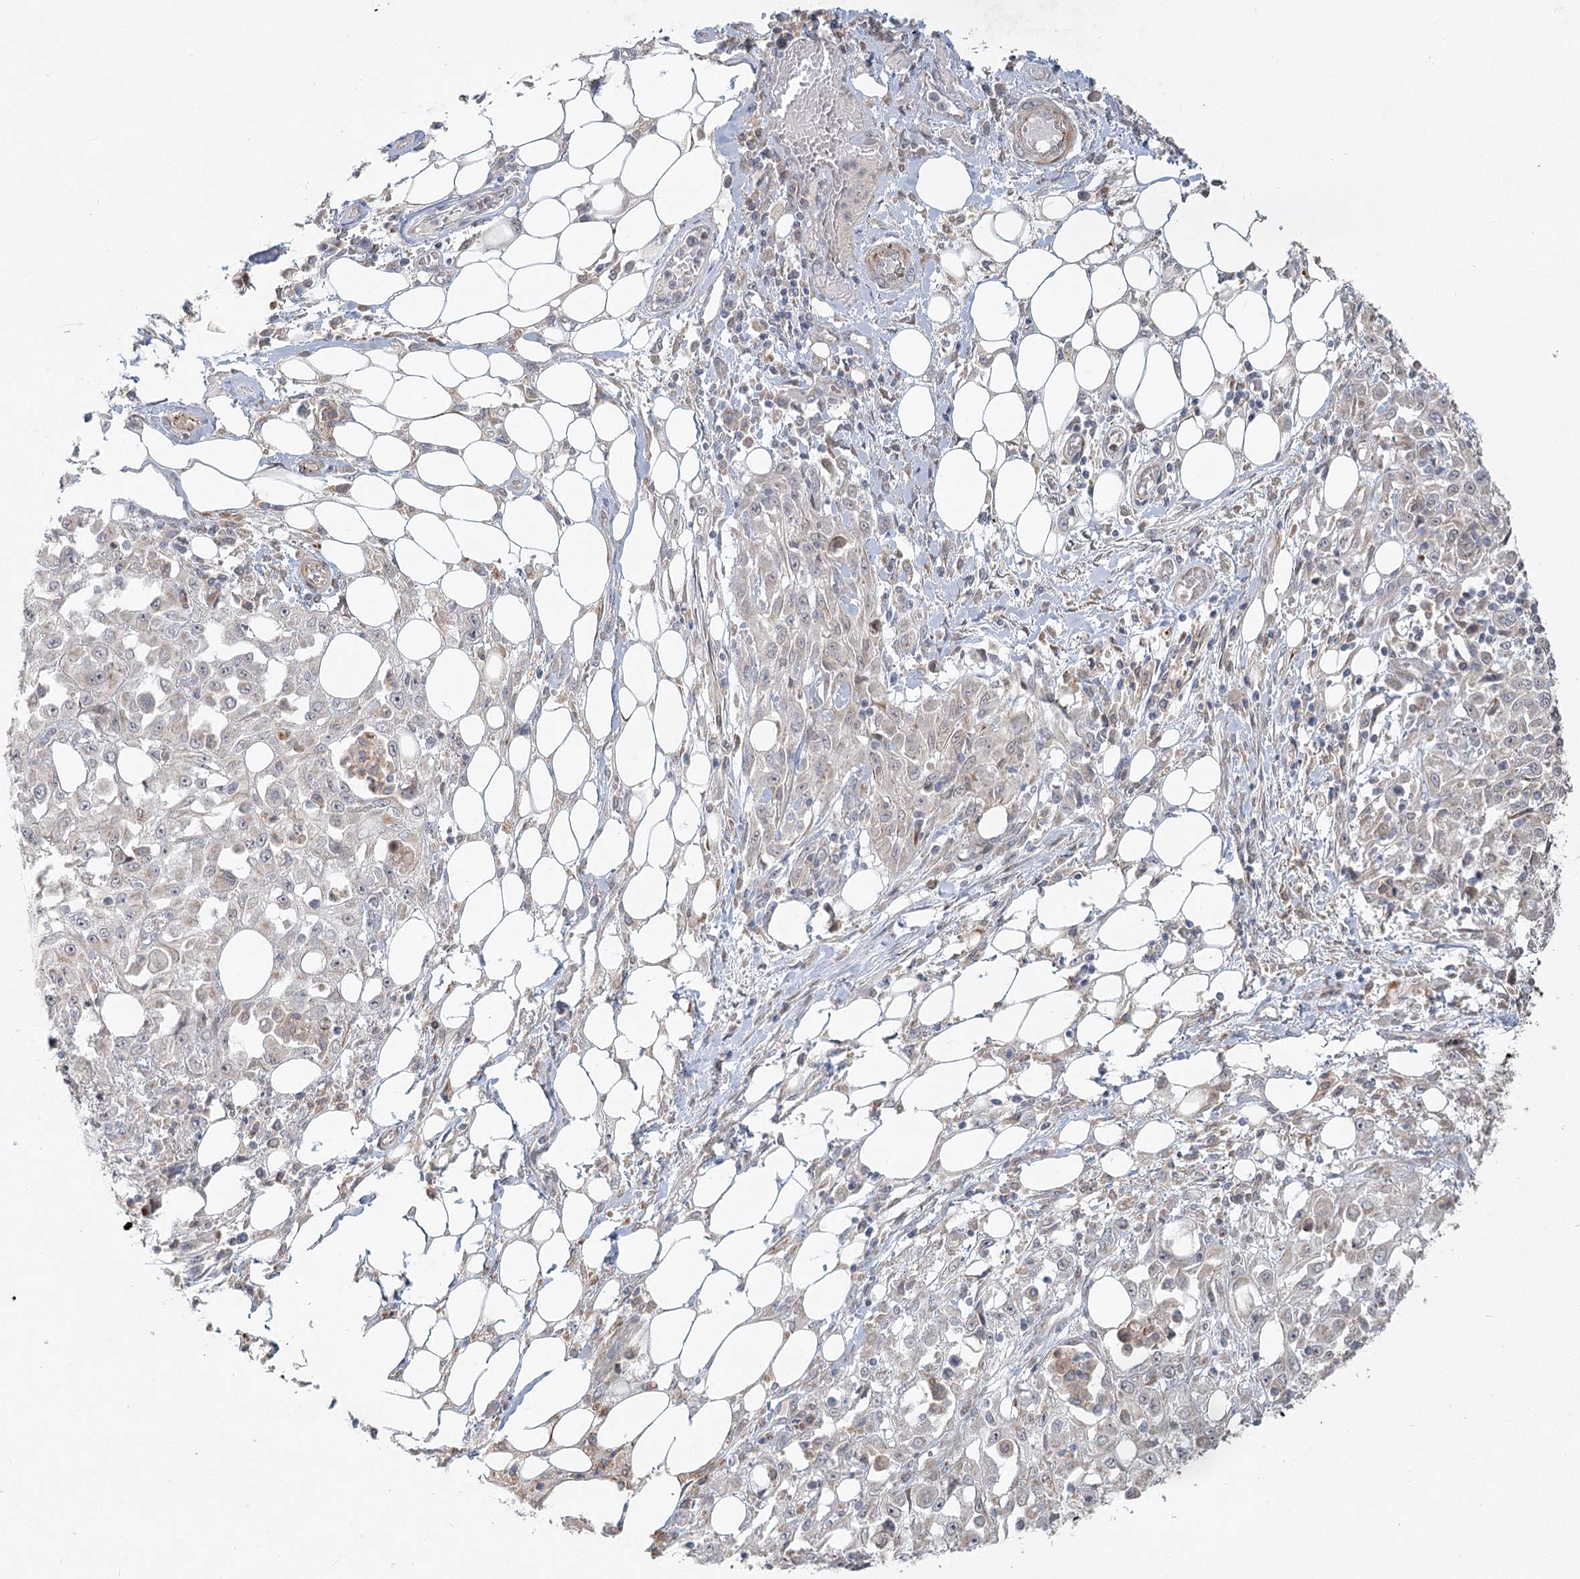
{"staining": {"intensity": "negative", "quantity": "none", "location": "none"}, "tissue": "skin cancer", "cell_type": "Tumor cells", "image_type": "cancer", "snomed": [{"axis": "morphology", "description": "Squamous cell carcinoma, NOS"}, {"axis": "morphology", "description": "Squamous cell carcinoma, metastatic, NOS"}, {"axis": "topography", "description": "Skin"}, {"axis": "topography", "description": "Lymph node"}], "caption": "A photomicrograph of skin squamous cell carcinoma stained for a protein shows no brown staining in tumor cells.", "gene": "LRP2BP", "patient": {"sex": "male", "age": 75}}